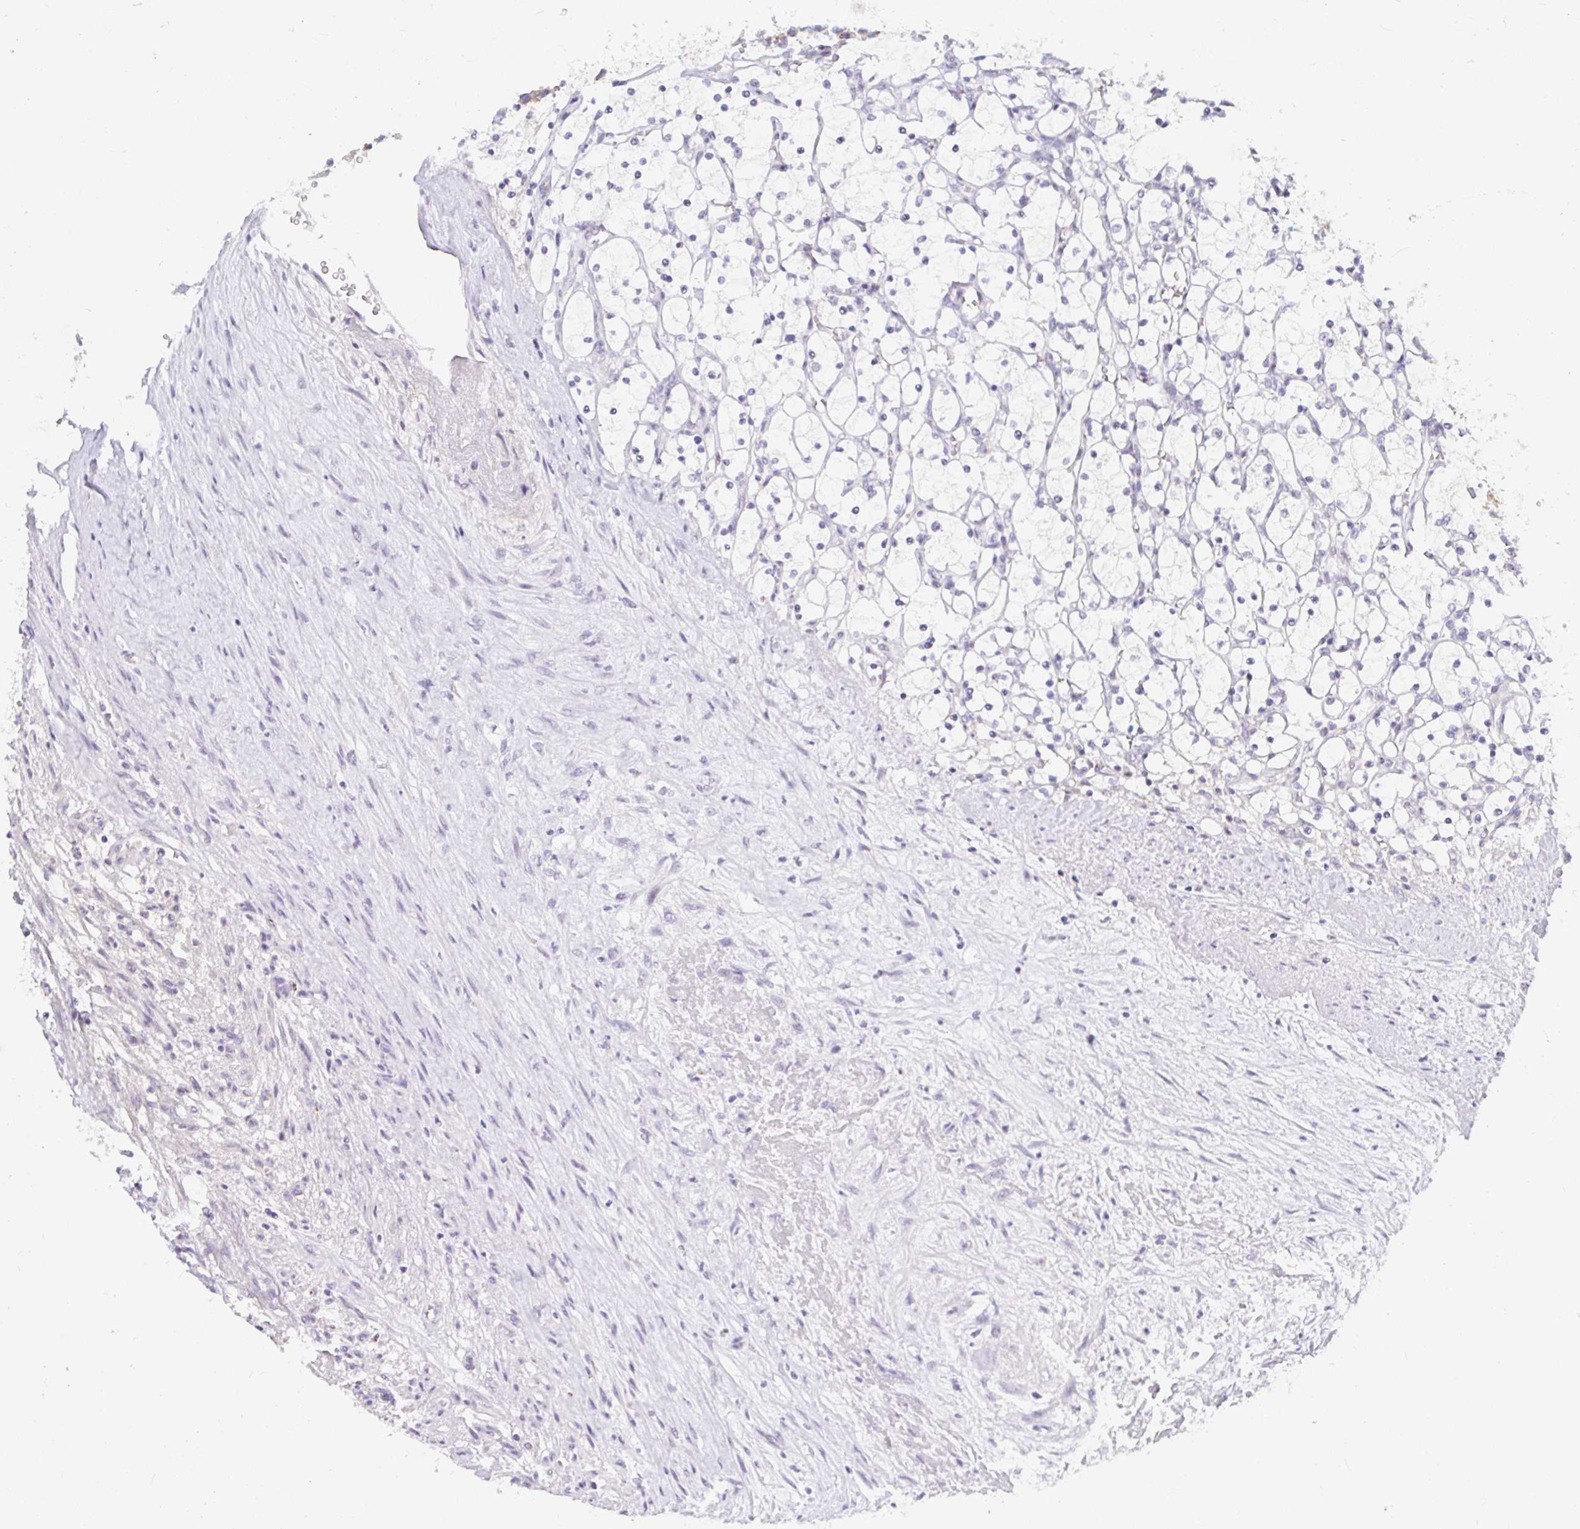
{"staining": {"intensity": "negative", "quantity": "none", "location": "none"}, "tissue": "renal cancer", "cell_type": "Tumor cells", "image_type": "cancer", "snomed": [{"axis": "morphology", "description": "Adenocarcinoma, NOS"}, {"axis": "topography", "description": "Kidney"}], "caption": "Tumor cells are negative for protein expression in human renal cancer (adenocarcinoma).", "gene": "OR51D1", "patient": {"sex": "female", "age": 69}}